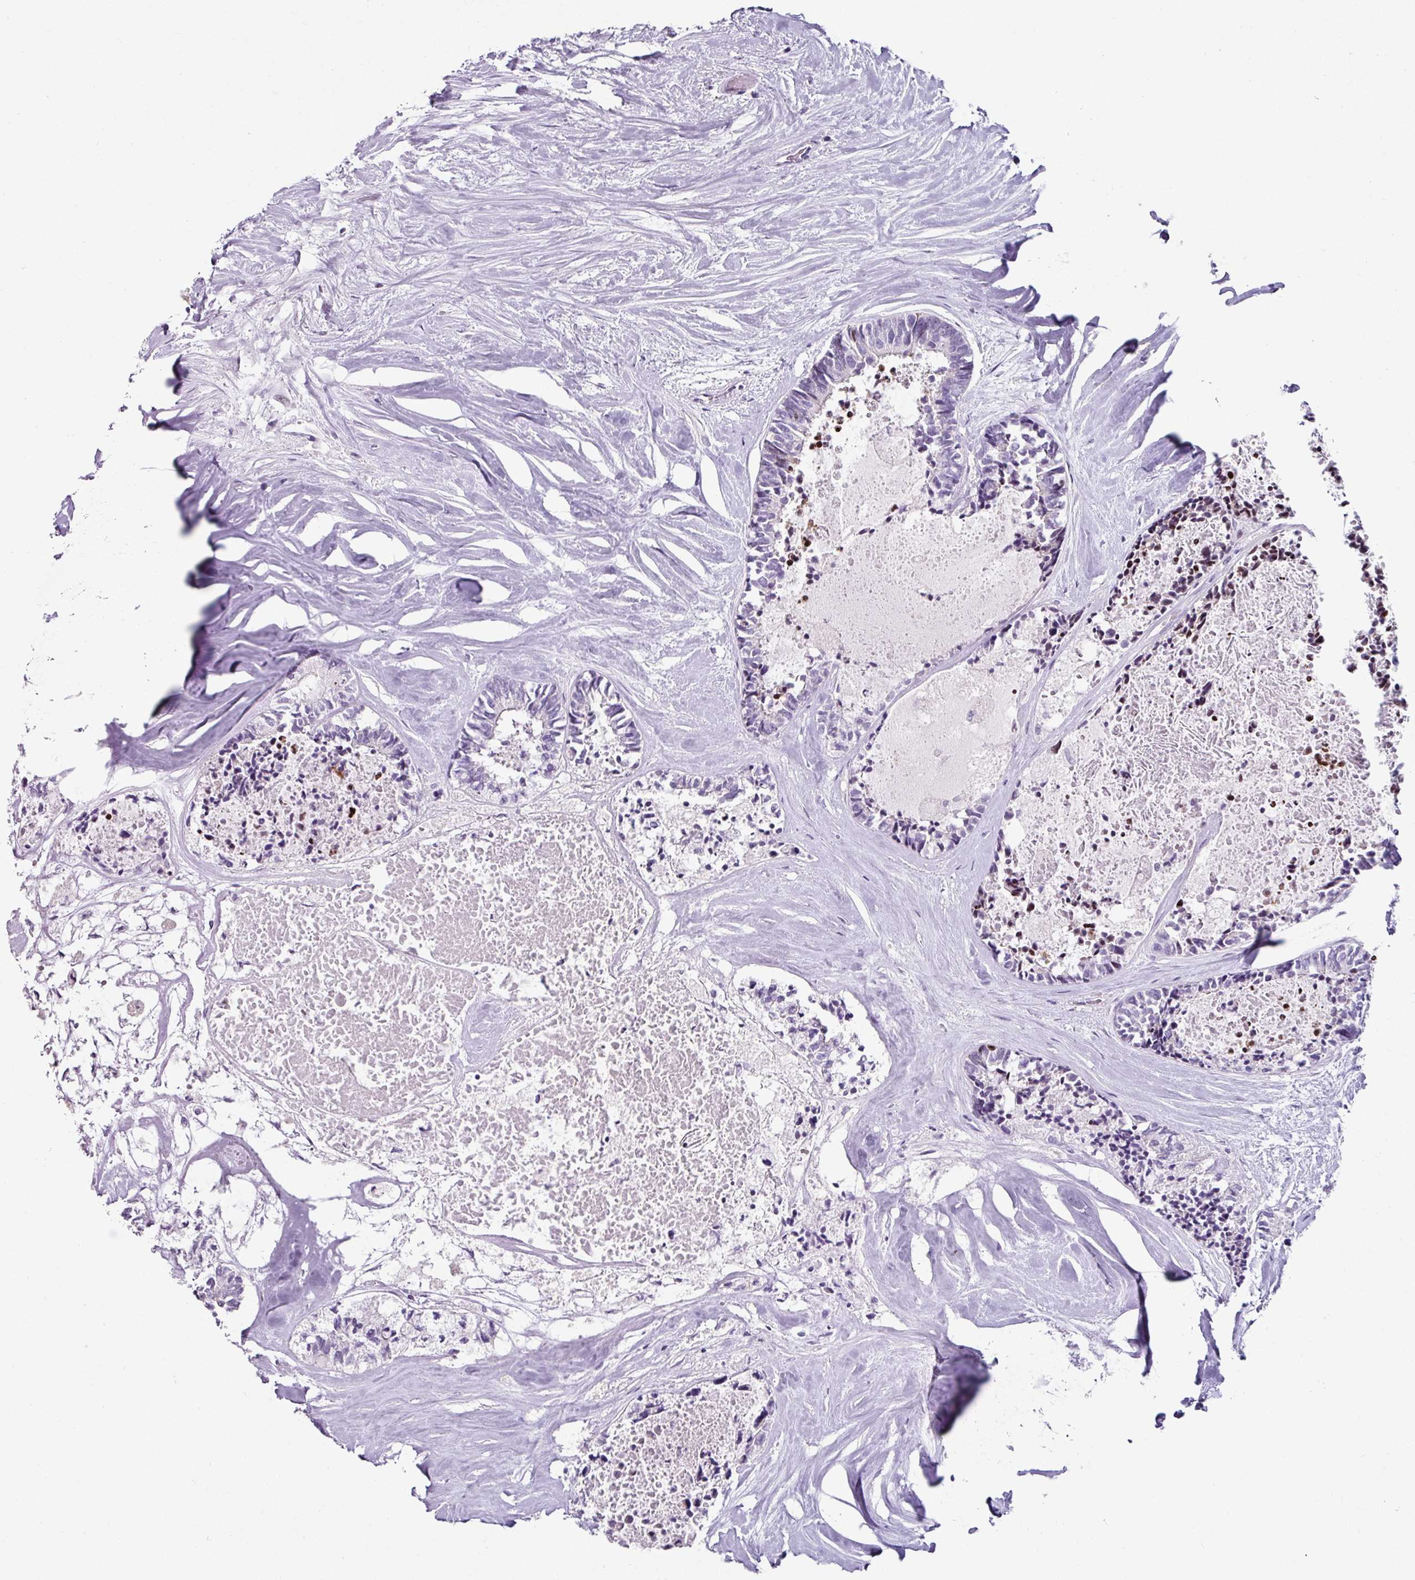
{"staining": {"intensity": "negative", "quantity": "none", "location": "none"}, "tissue": "colorectal cancer", "cell_type": "Tumor cells", "image_type": "cancer", "snomed": [{"axis": "morphology", "description": "Adenocarcinoma, NOS"}, {"axis": "topography", "description": "Colon"}, {"axis": "topography", "description": "Rectum"}], "caption": "Immunohistochemistry of human colorectal cancer (adenocarcinoma) displays no staining in tumor cells.", "gene": "TRA2A", "patient": {"sex": "male", "age": 57}}